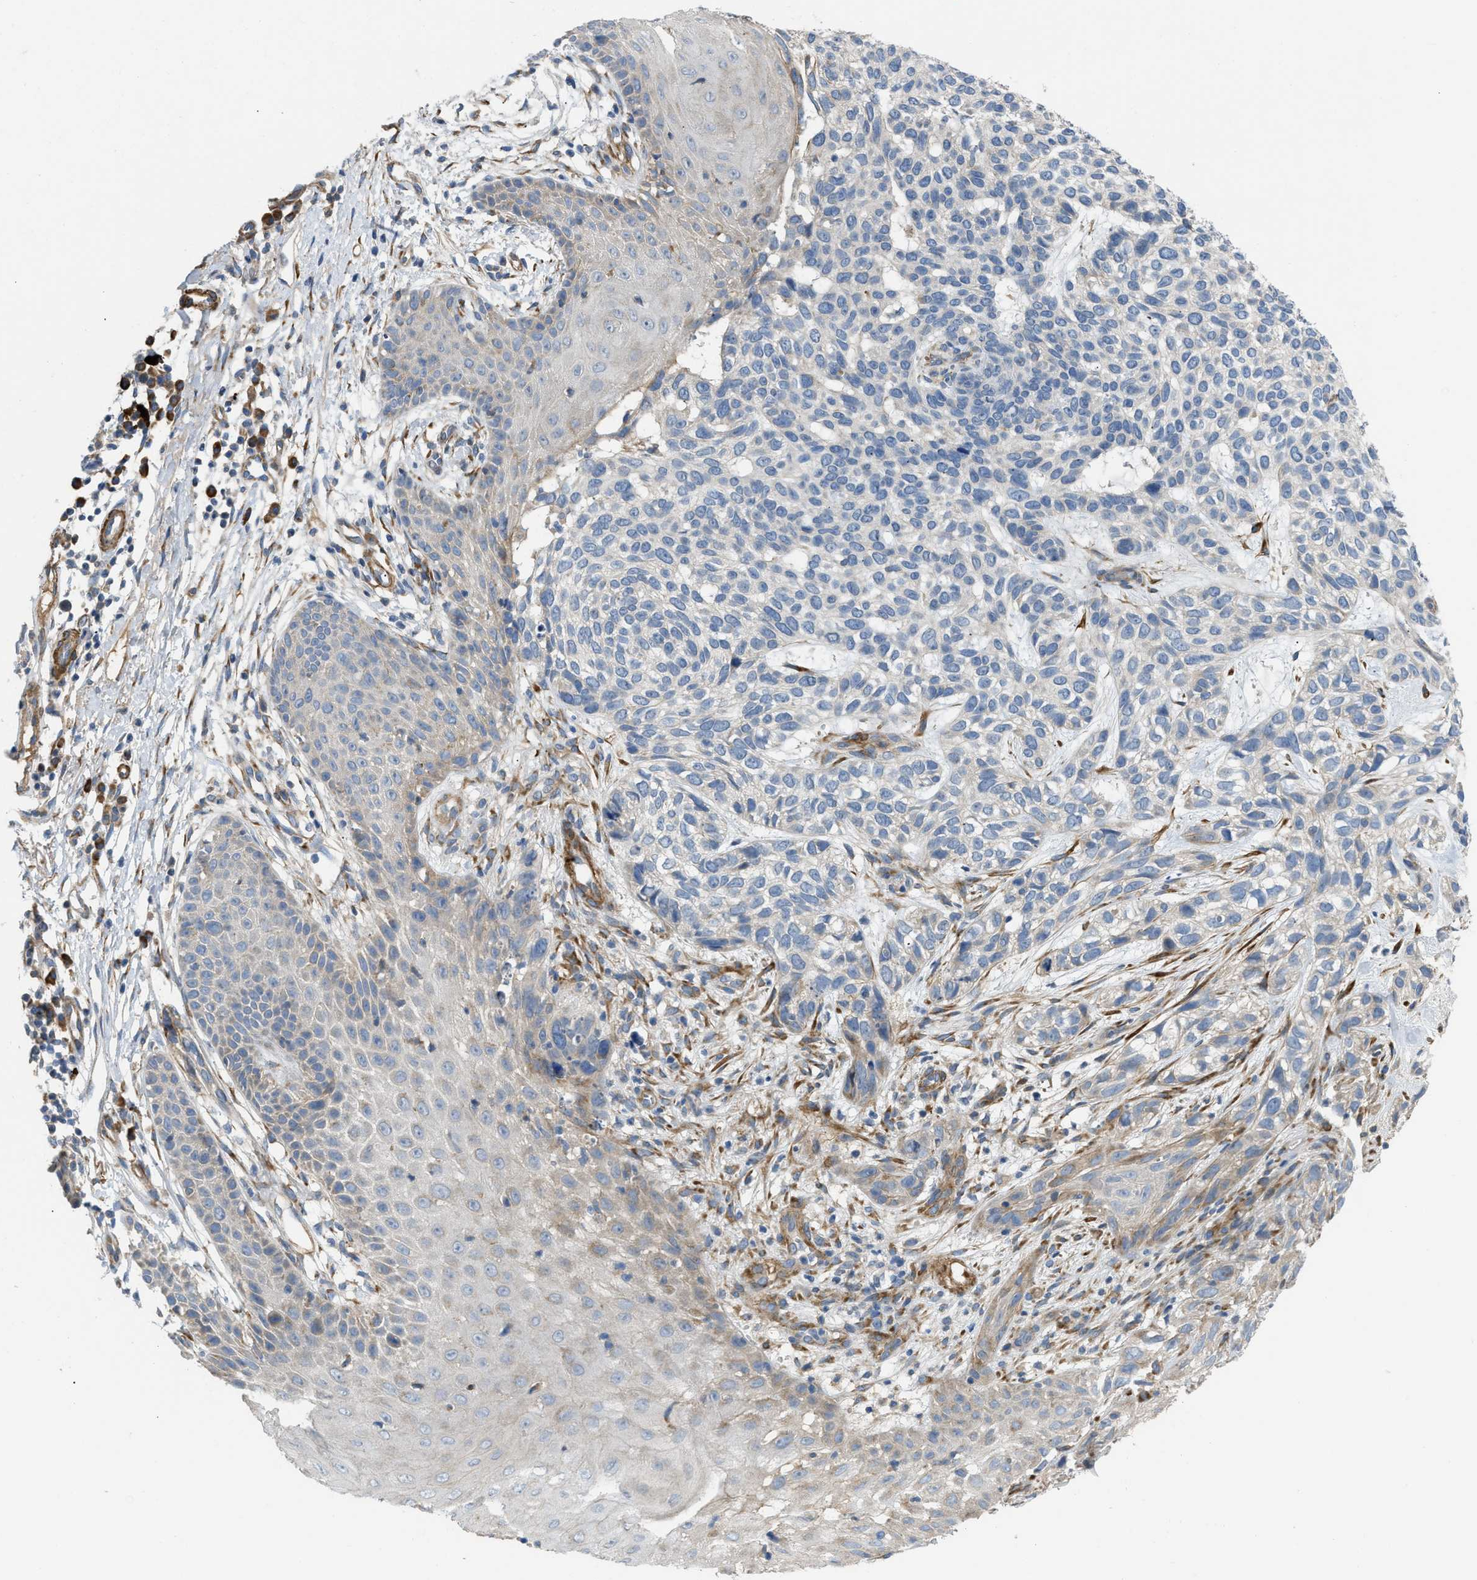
{"staining": {"intensity": "negative", "quantity": "none", "location": "none"}, "tissue": "skin cancer", "cell_type": "Tumor cells", "image_type": "cancer", "snomed": [{"axis": "morphology", "description": "Normal tissue, NOS"}, {"axis": "morphology", "description": "Basal cell carcinoma"}, {"axis": "topography", "description": "Skin"}], "caption": "Tumor cells show no significant protein positivity in skin cancer. The staining was performed using DAB to visualize the protein expression in brown, while the nuclei were stained in blue with hematoxylin (Magnification: 20x).", "gene": "BMPR1A", "patient": {"sex": "male", "age": 79}}